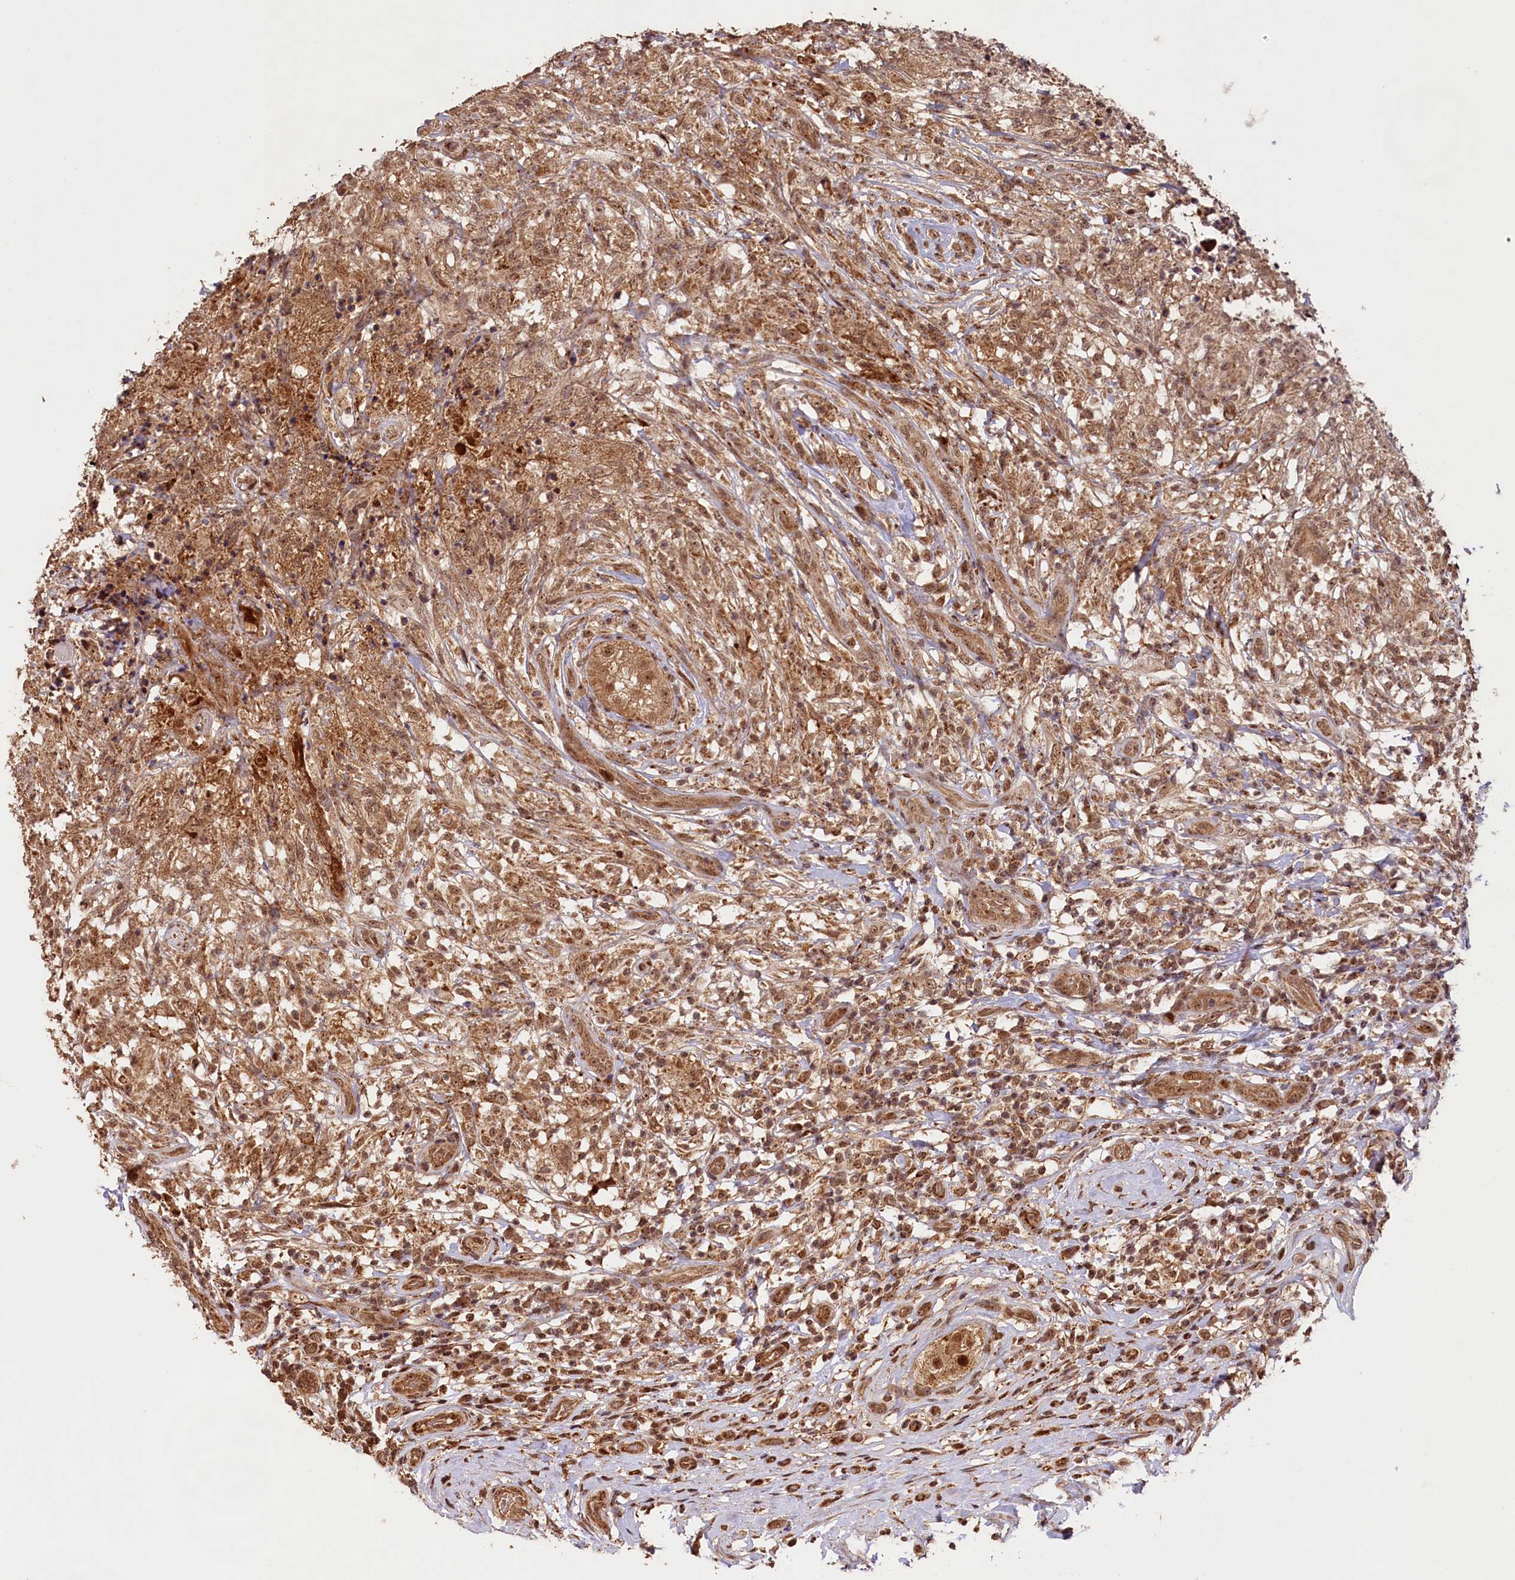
{"staining": {"intensity": "moderate", "quantity": ">75%", "location": "cytoplasmic/membranous,nuclear"}, "tissue": "testis cancer", "cell_type": "Tumor cells", "image_type": "cancer", "snomed": [{"axis": "morphology", "description": "Seminoma, NOS"}, {"axis": "topography", "description": "Testis"}], "caption": "Tumor cells display medium levels of moderate cytoplasmic/membranous and nuclear positivity in approximately >75% of cells in seminoma (testis).", "gene": "SHPRH", "patient": {"sex": "male", "age": 49}}